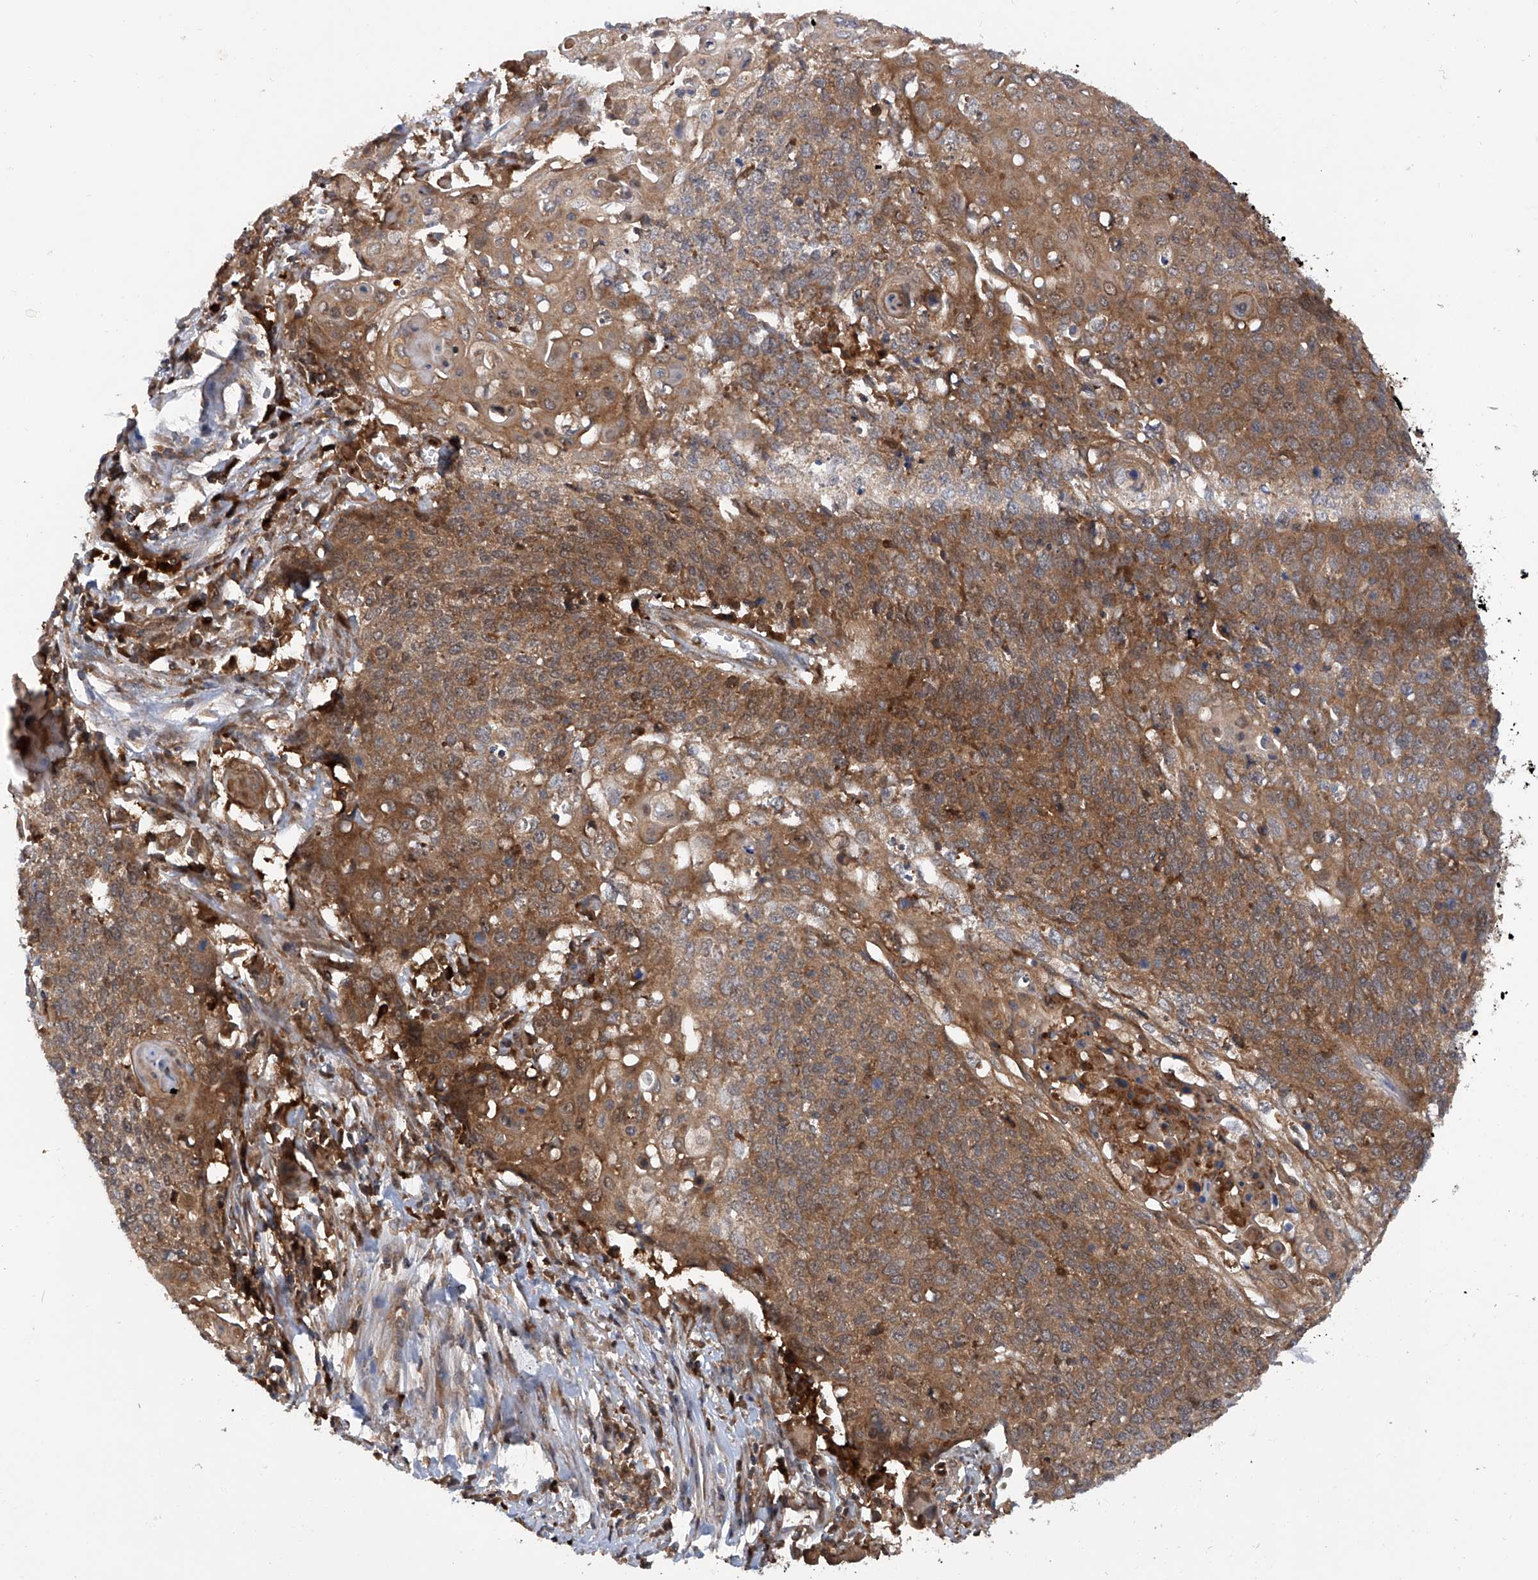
{"staining": {"intensity": "moderate", "quantity": ">75%", "location": "cytoplasmic/membranous"}, "tissue": "cervical cancer", "cell_type": "Tumor cells", "image_type": "cancer", "snomed": [{"axis": "morphology", "description": "Squamous cell carcinoma, NOS"}, {"axis": "topography", "description": "Cervix"}], "caption": "Protein expression analysis of cervical cancer (squamous cell carcinoma) displays moderate cytoplasmic/membranous expression in approximately >75% of tumor cells. (DAB (3,3'-diaminobenzidine) IHC, brown staining for protein, blue staining for nuclei).", "gene": "ASCC3", "patient": {"sex": "female", "age": 39}}